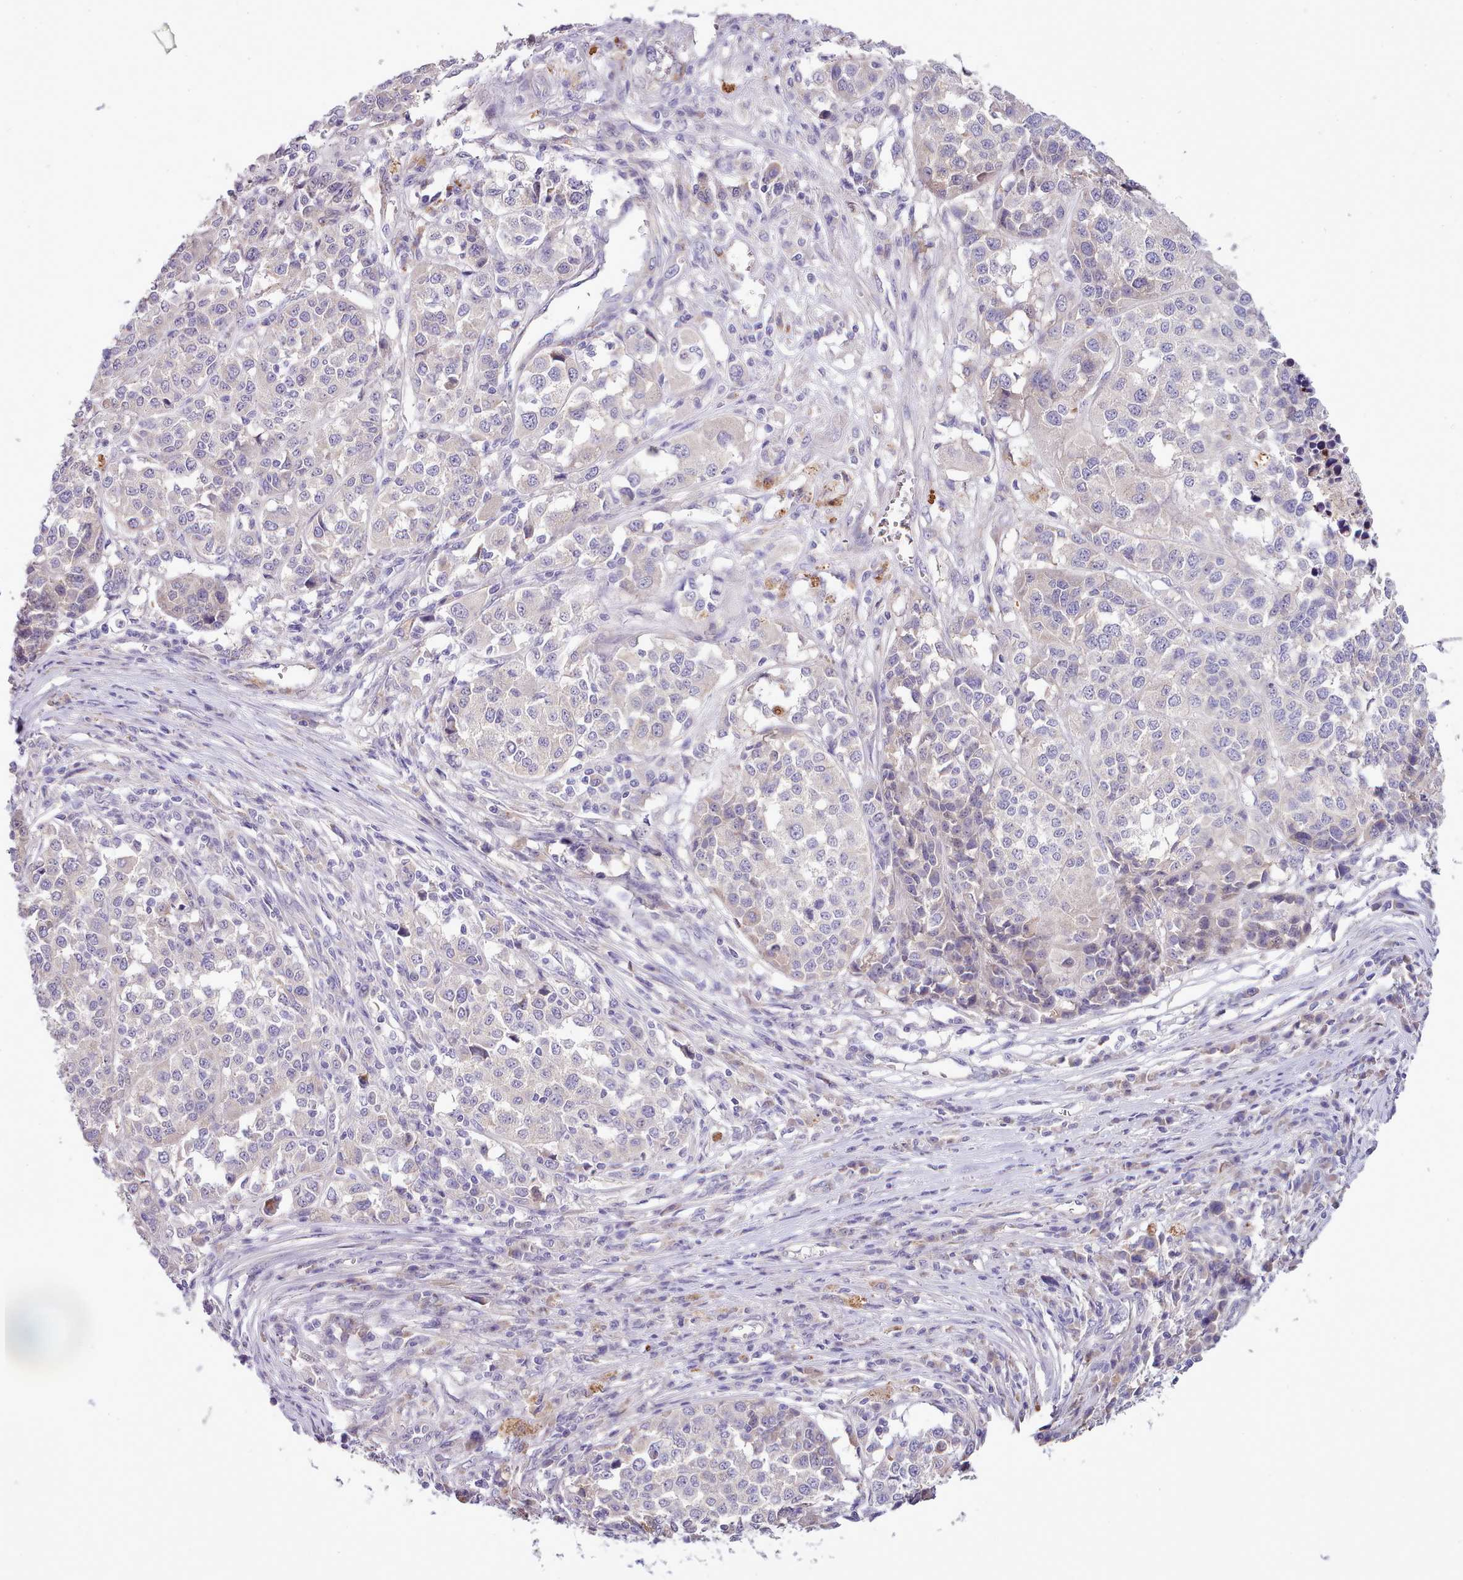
{"staining": {"intensity": "negative", "quantity": "none", "location": "none"}, "tissue": "melanoma", "cell_type": "Tumor cells", "image_type": "cancer", "snomed": [{"axis": "morphology", "description": "Malignant melanoma, Metastatic site"}, {"axis": "topography", "description": "Lymph node"}], "caption": "High power microscopy photomicrograph of an immunohistochemistry image of malignant melanoma (metastatic site), revealing no significant staining in tumor cells.", "gene": "SETX", "patient": {"sex": "male", "age": 44}}